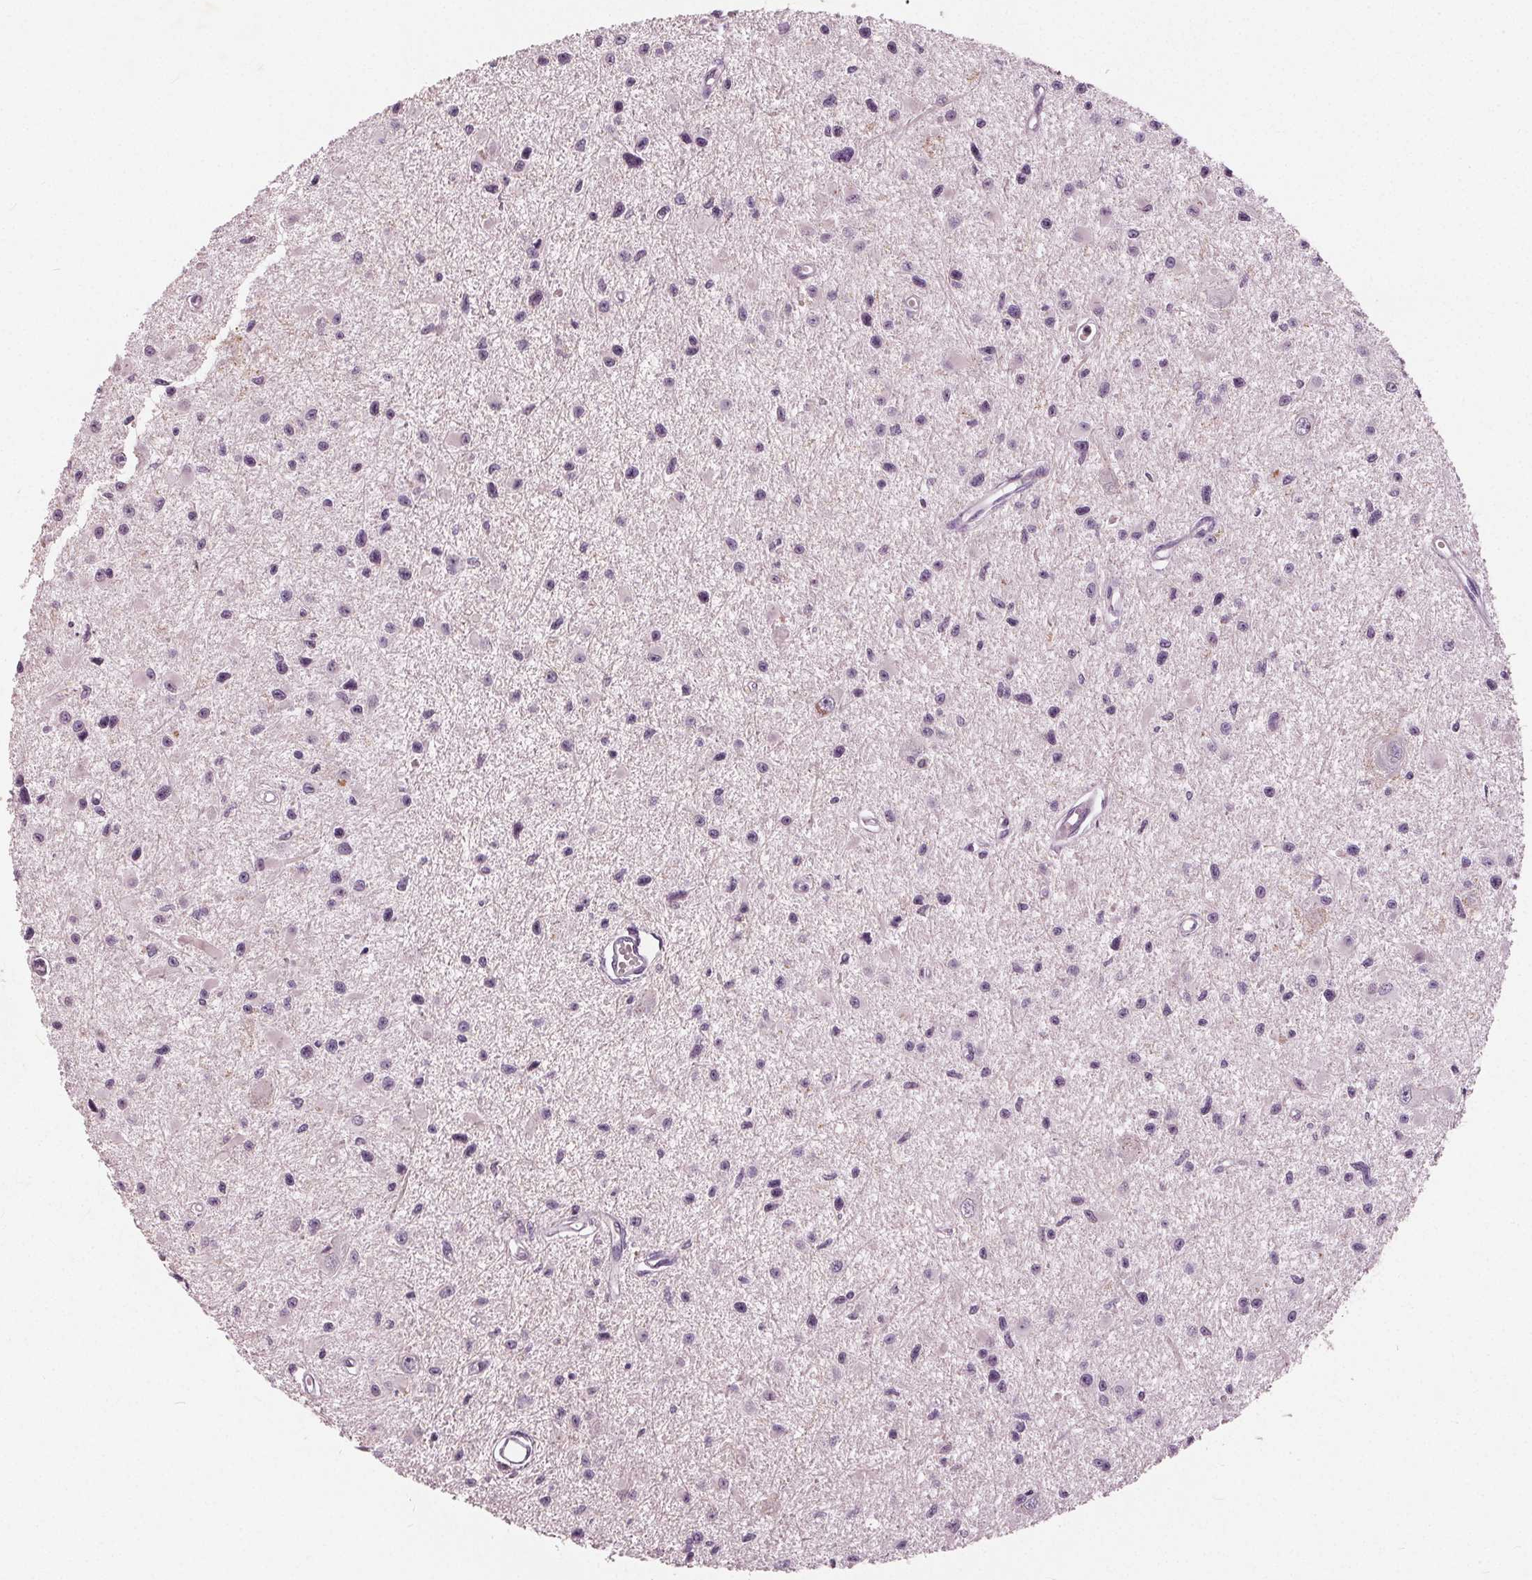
{"staining": {"intensity": "negative", "quantity": "none", "location": "none"}, "tissue": "glioma", "cell_type": "Tumor cells", "image_type": "cancer", "snomed": [{"axis": "morphology", "description": "Glioma, malignant, High grade"}, {"axis": "topography", "description": "Brain"}], "caption": "Tumor cells are negative for brown protein staining in malignant glioma (high-grade).", "gene": "TKFC", "patient": {"sex": "male", "age": 54}}